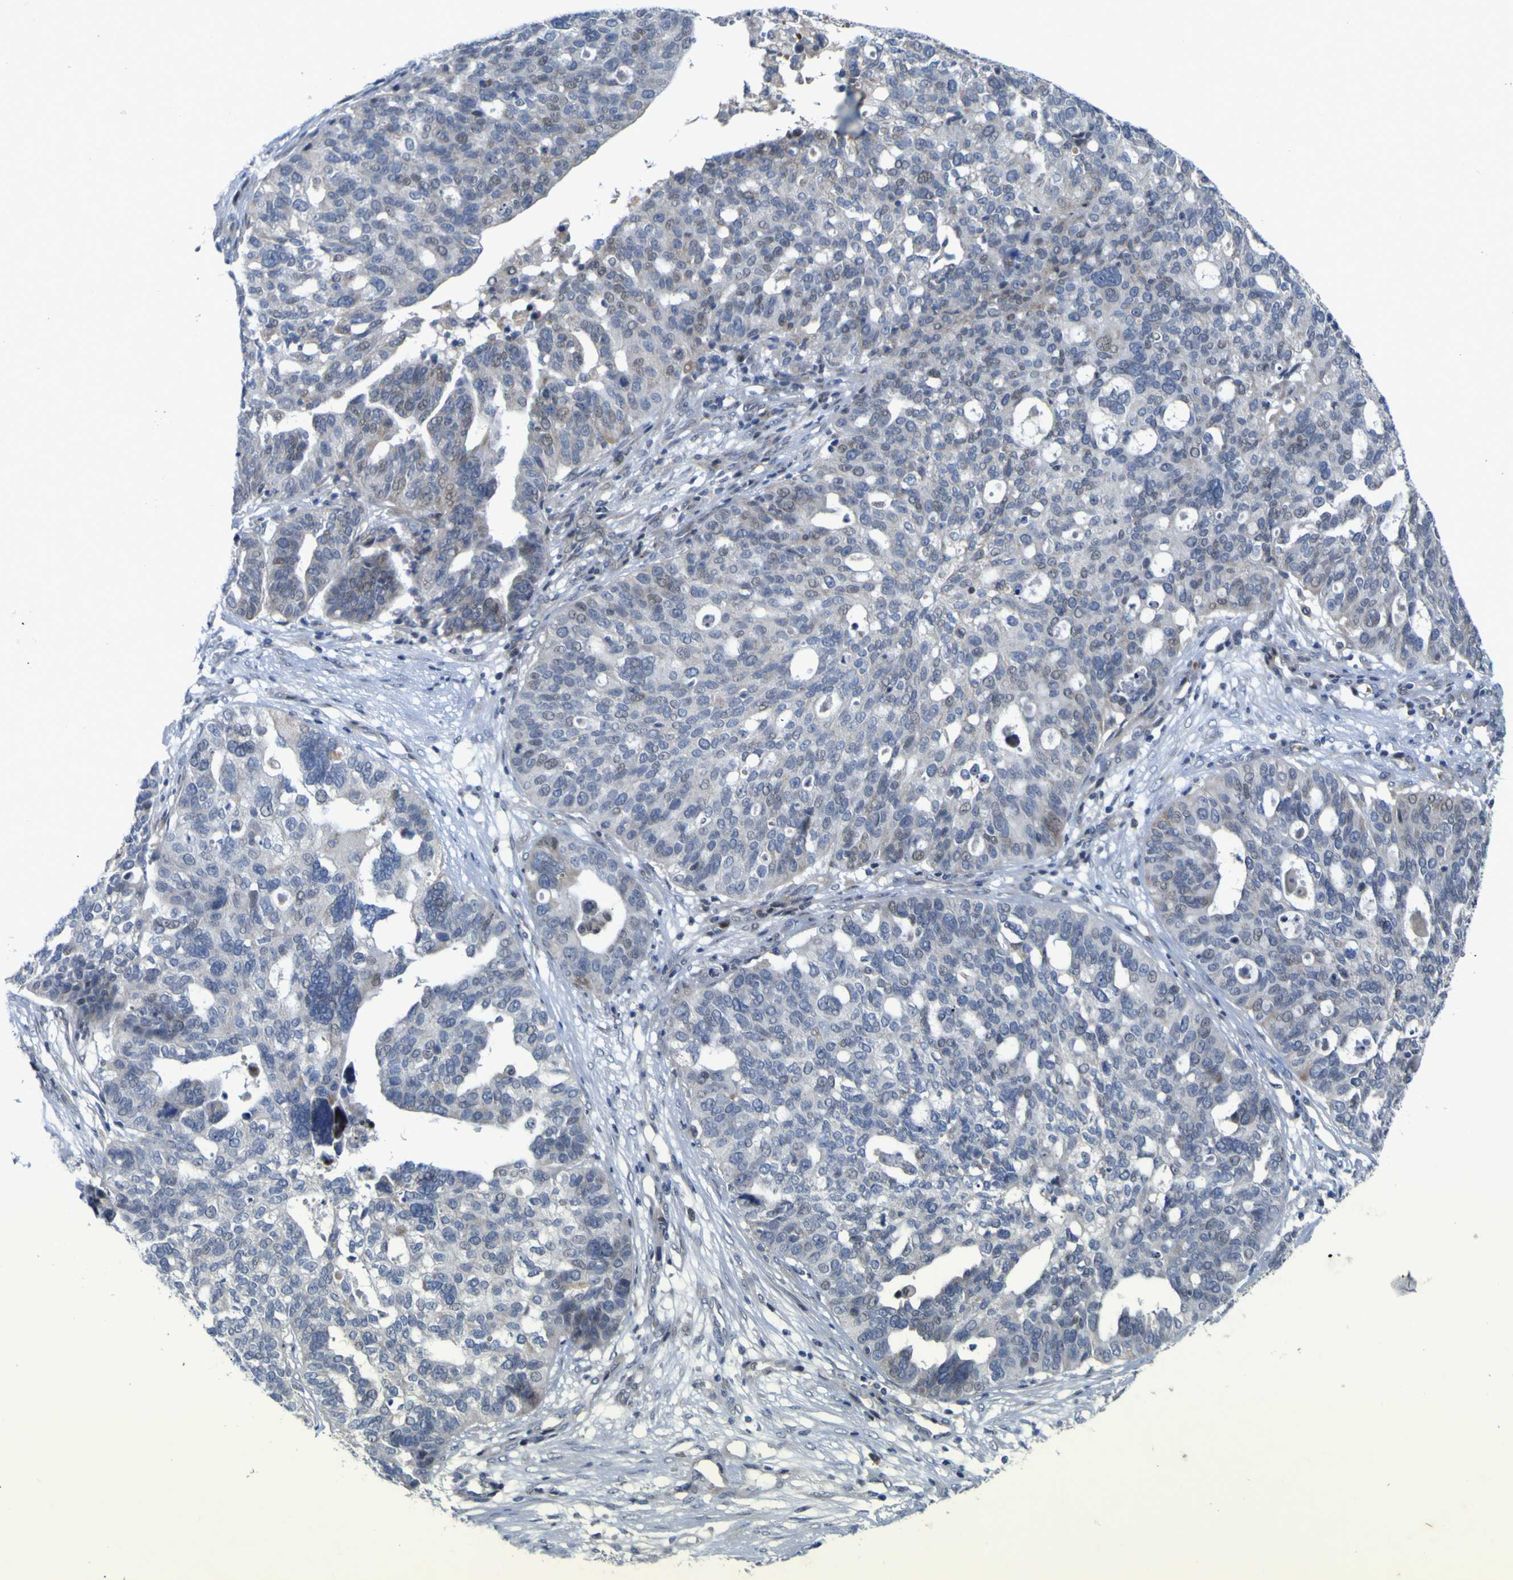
{"staining": {"intensity": "negative", "quantity": "none", "location": "none"}, "tissue": "ovarian cancer", "cell_type": "Tumor cells", "image_type": "cancer", "snomed": [{"axis": "morphology", "description": "Cystadenocarcinoma, serous, NOS"}, {"axis": "topography", "description": "Ovary"}], "caption": "Serous cystadenocarcinoma (ovarian) was stained to show a protein in brown. There is no significant positivity in tumor cells.", "gene": "NAV1", "patient": {"sex": "female", "age": 59}}